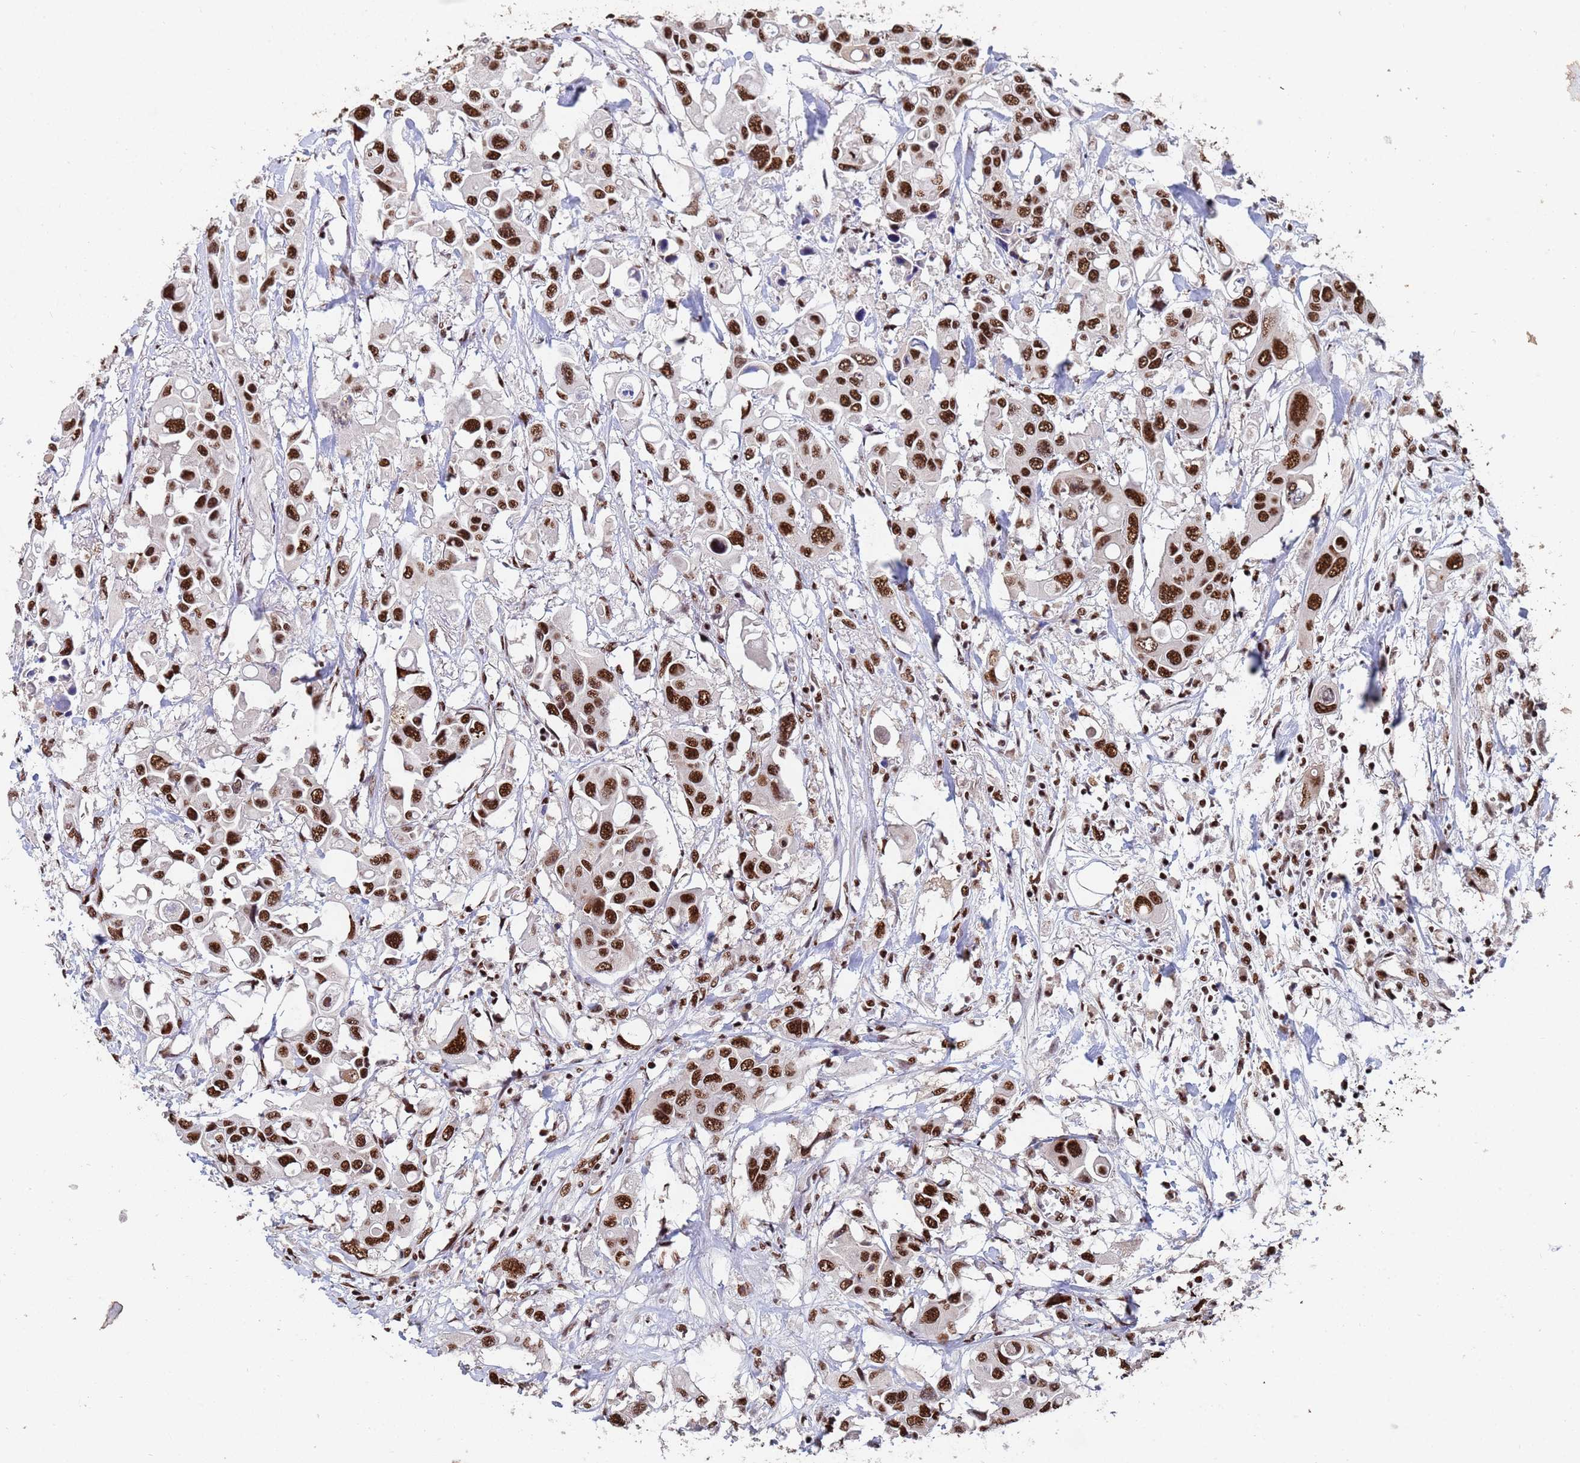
{"staining": {"intensity": "strong", "quantity": ">75%", "location": "nuclear"}, "tissue": "colorectal cancer", "cell_type": "Tumor cells", "image_type": "cancer", "snomed": [{"axis": "morphology", "description": "Adenocarcinoma, NOS"}, {"axis": "topography", "description": "Colon"}], "caption": "Immunohistochemistry histopathology image of neoplastic tissue: colorectal cancer (adenocarcinoma) stained using immunohistochemistry shows high levels of strong protein expression localized specifically in the nuclear of tumor cells, appearing as a nuclear brown color.", "gene": "SF3B2", "patient": {"sex": "male", "age": 77}}